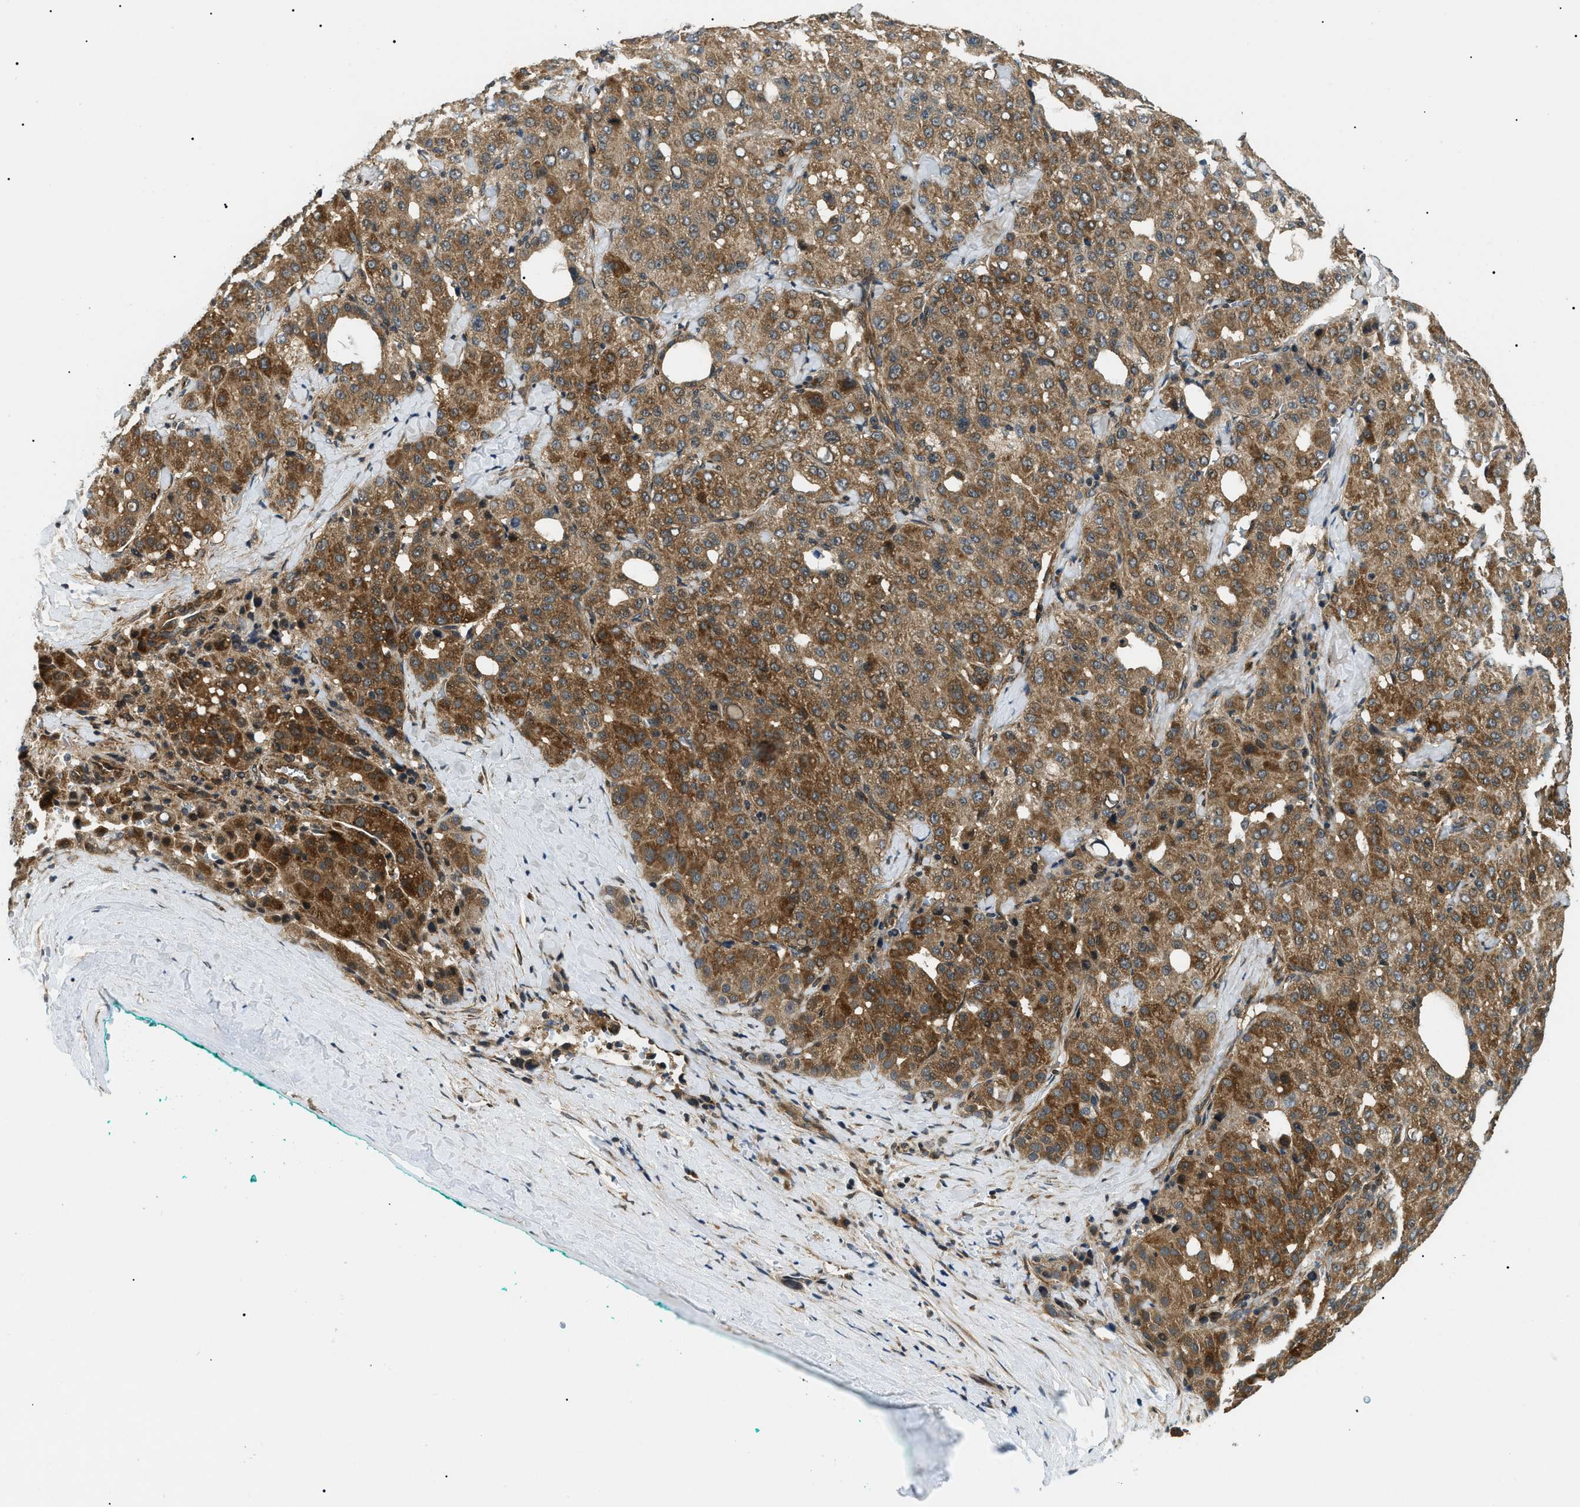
{"staining": {"intensity": "moderate", "quantity": ">75%", "location": "cytoplasmic/membranous"}, "tissue": "liver cancer", "cell_type": "Tumor cells", "image_type": "cancer", "snomed": [{"axis": "morphology", "description": "Carcinoma, Hepatocellular, NOS"}, {"axis": "topography", "description": "Liver"}], "caption": "Protein expression analysis of human liver cancer reveals moderate cytoplasmic/membranous staining in approximately >75% of tumor cells.", "gene": "ATP6AP1", "patient": {"sex": "male", "age": 65}}